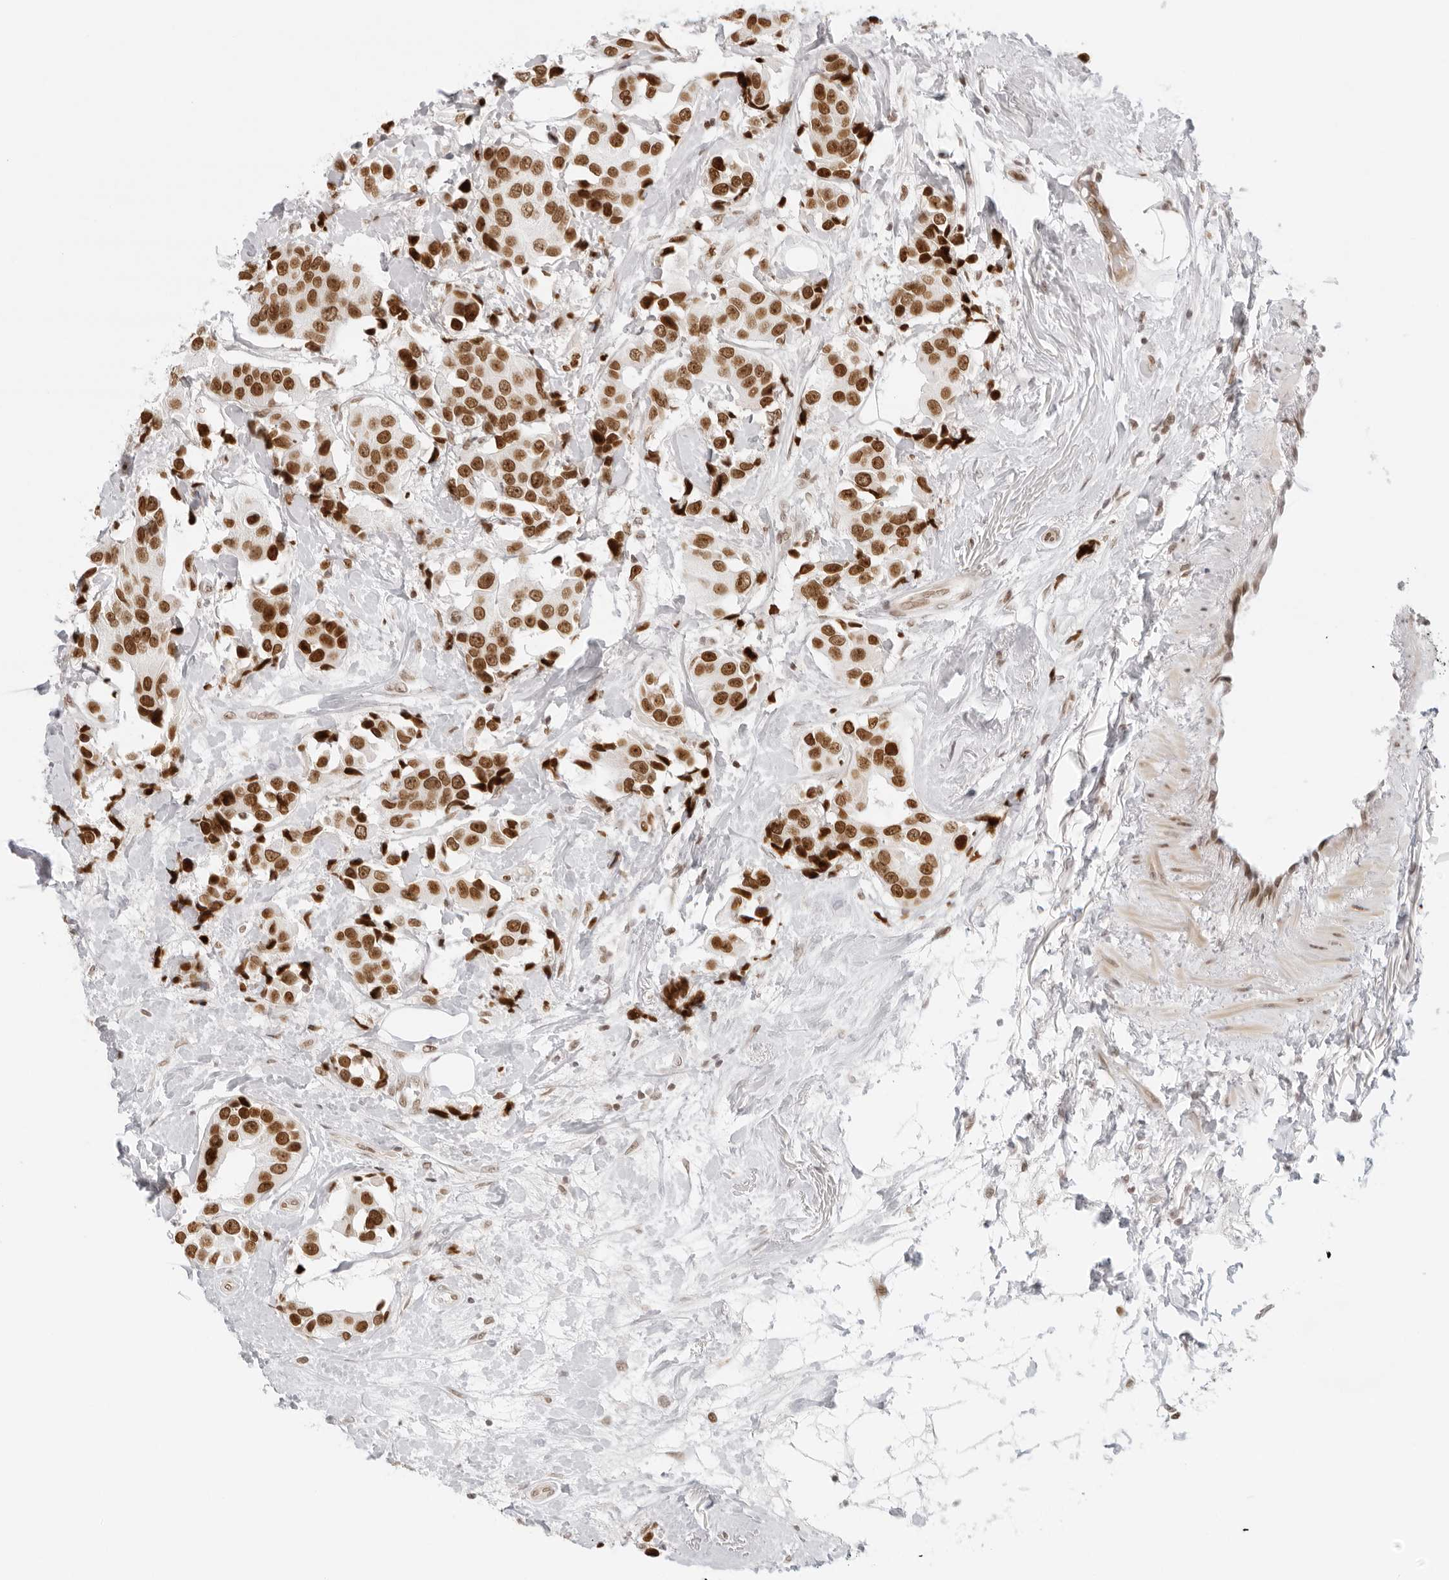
{"staining": {"intensity": "strong", "quantity": ">75%", "location": "nuclear"}, "tissue": "breast cancer", "cell_type": "Tumor cells", "image_type": "cancer", "snomed": [{"axis": "morphology", "description": "Normal tissue, NOS"}, {"axis": "morphology", "description": "Duct carcinoma"}, {"axis": "topography", "description": "Breast"}], "caption": "Breast cancer (infiltrating ductal carcinoma) tissue demonstrates strong nuclear expression in approximately >75% of tumor cells", "gene": "RCC1", "patient": {"sex": "female", "age": 39}}